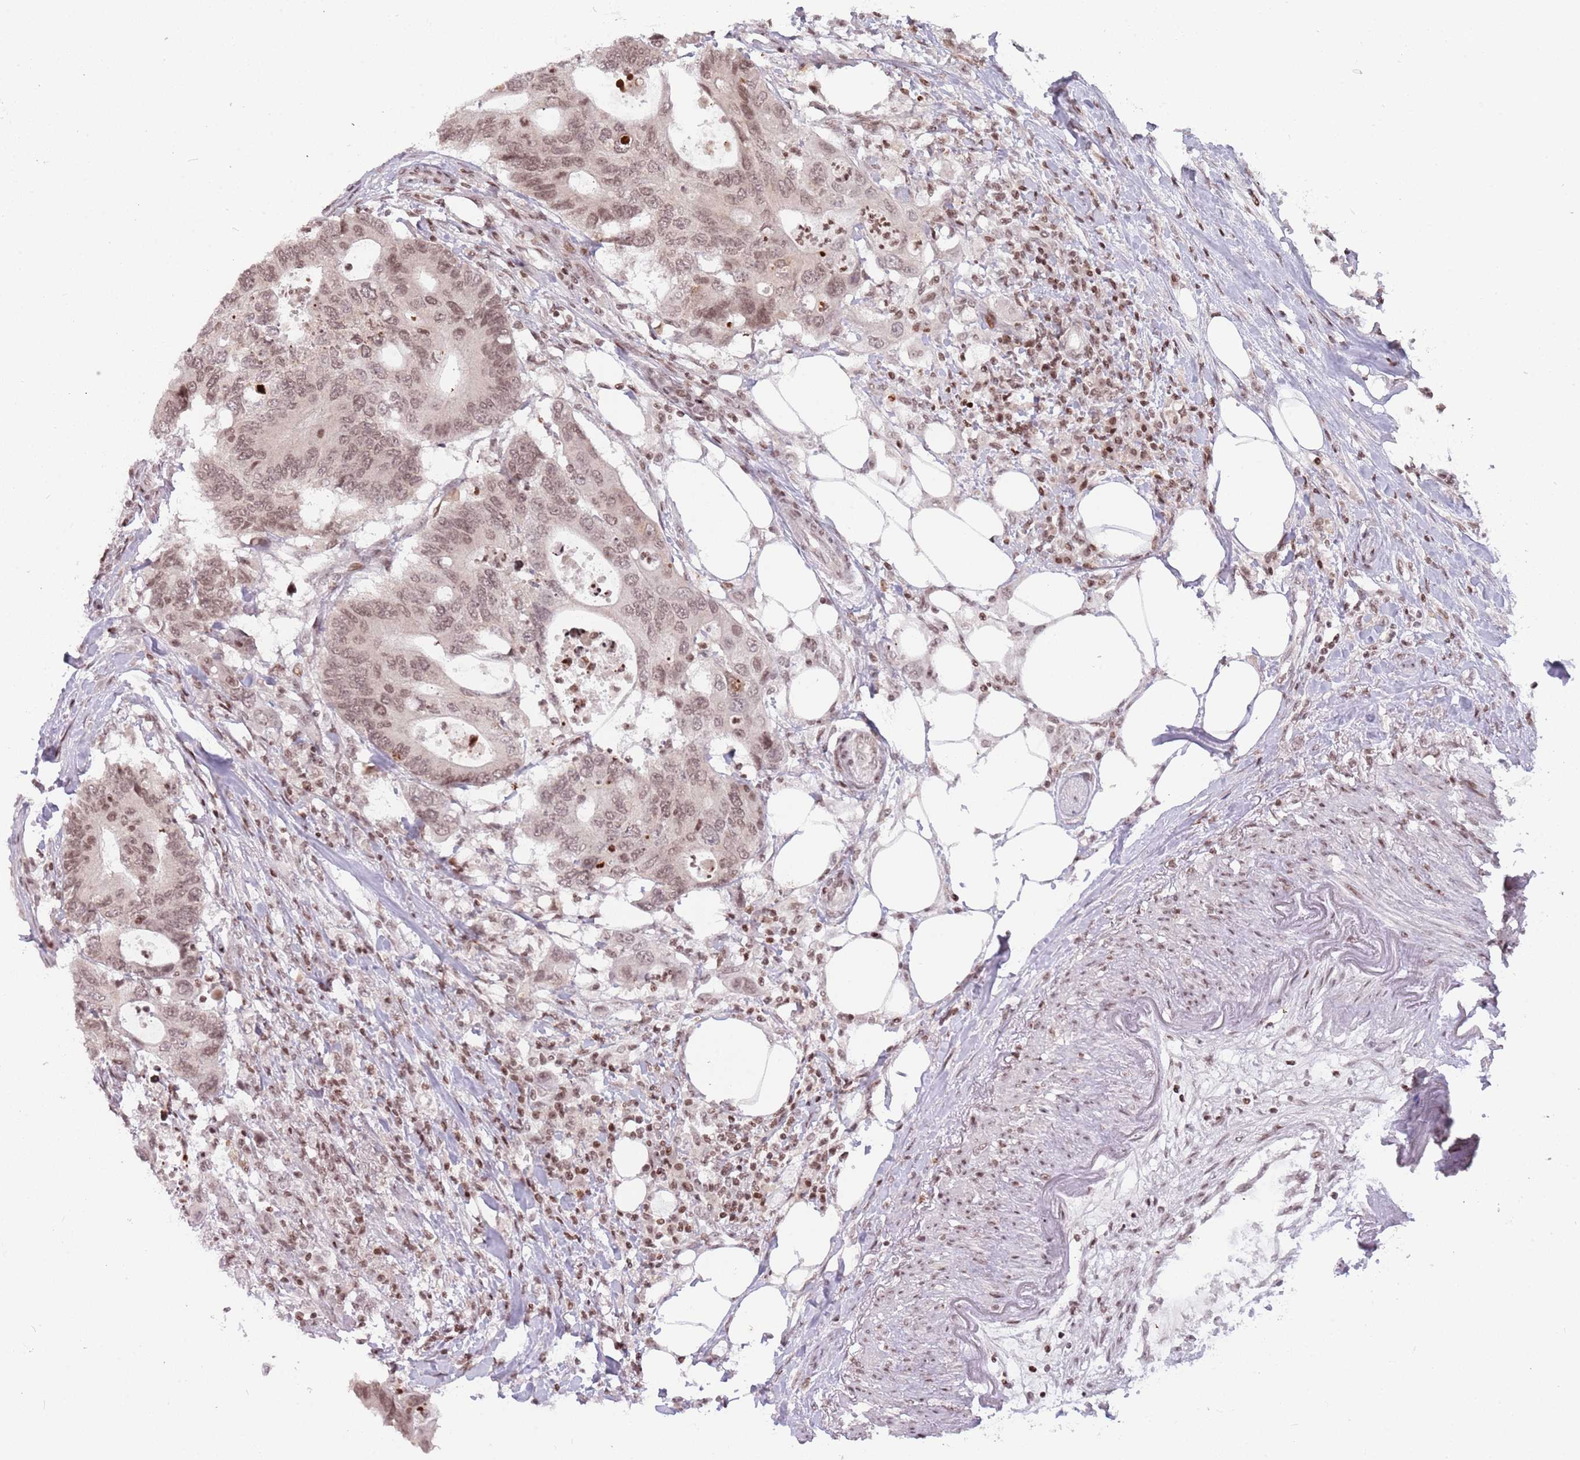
{"staining": {"intensity": "moderate", "quantity": ">75%", "location": "nuclear"}, "tissue": "colorectal cancer", "cell_type": "Tumor cells", "image_type": "cancer", "snomed": [{"axis": "morphology", "description": "Adenocarcinoma, NOS"}, {"axis": "topography", "description": "Colon"}], "caption": "IHC (DAB) staining of colorectal cancer demonstrates moderate nuclear protein positivity in about >75% of tumor cells.", "gene": "SH3RF3", "patient": {"sex": "male", "age": 71}}